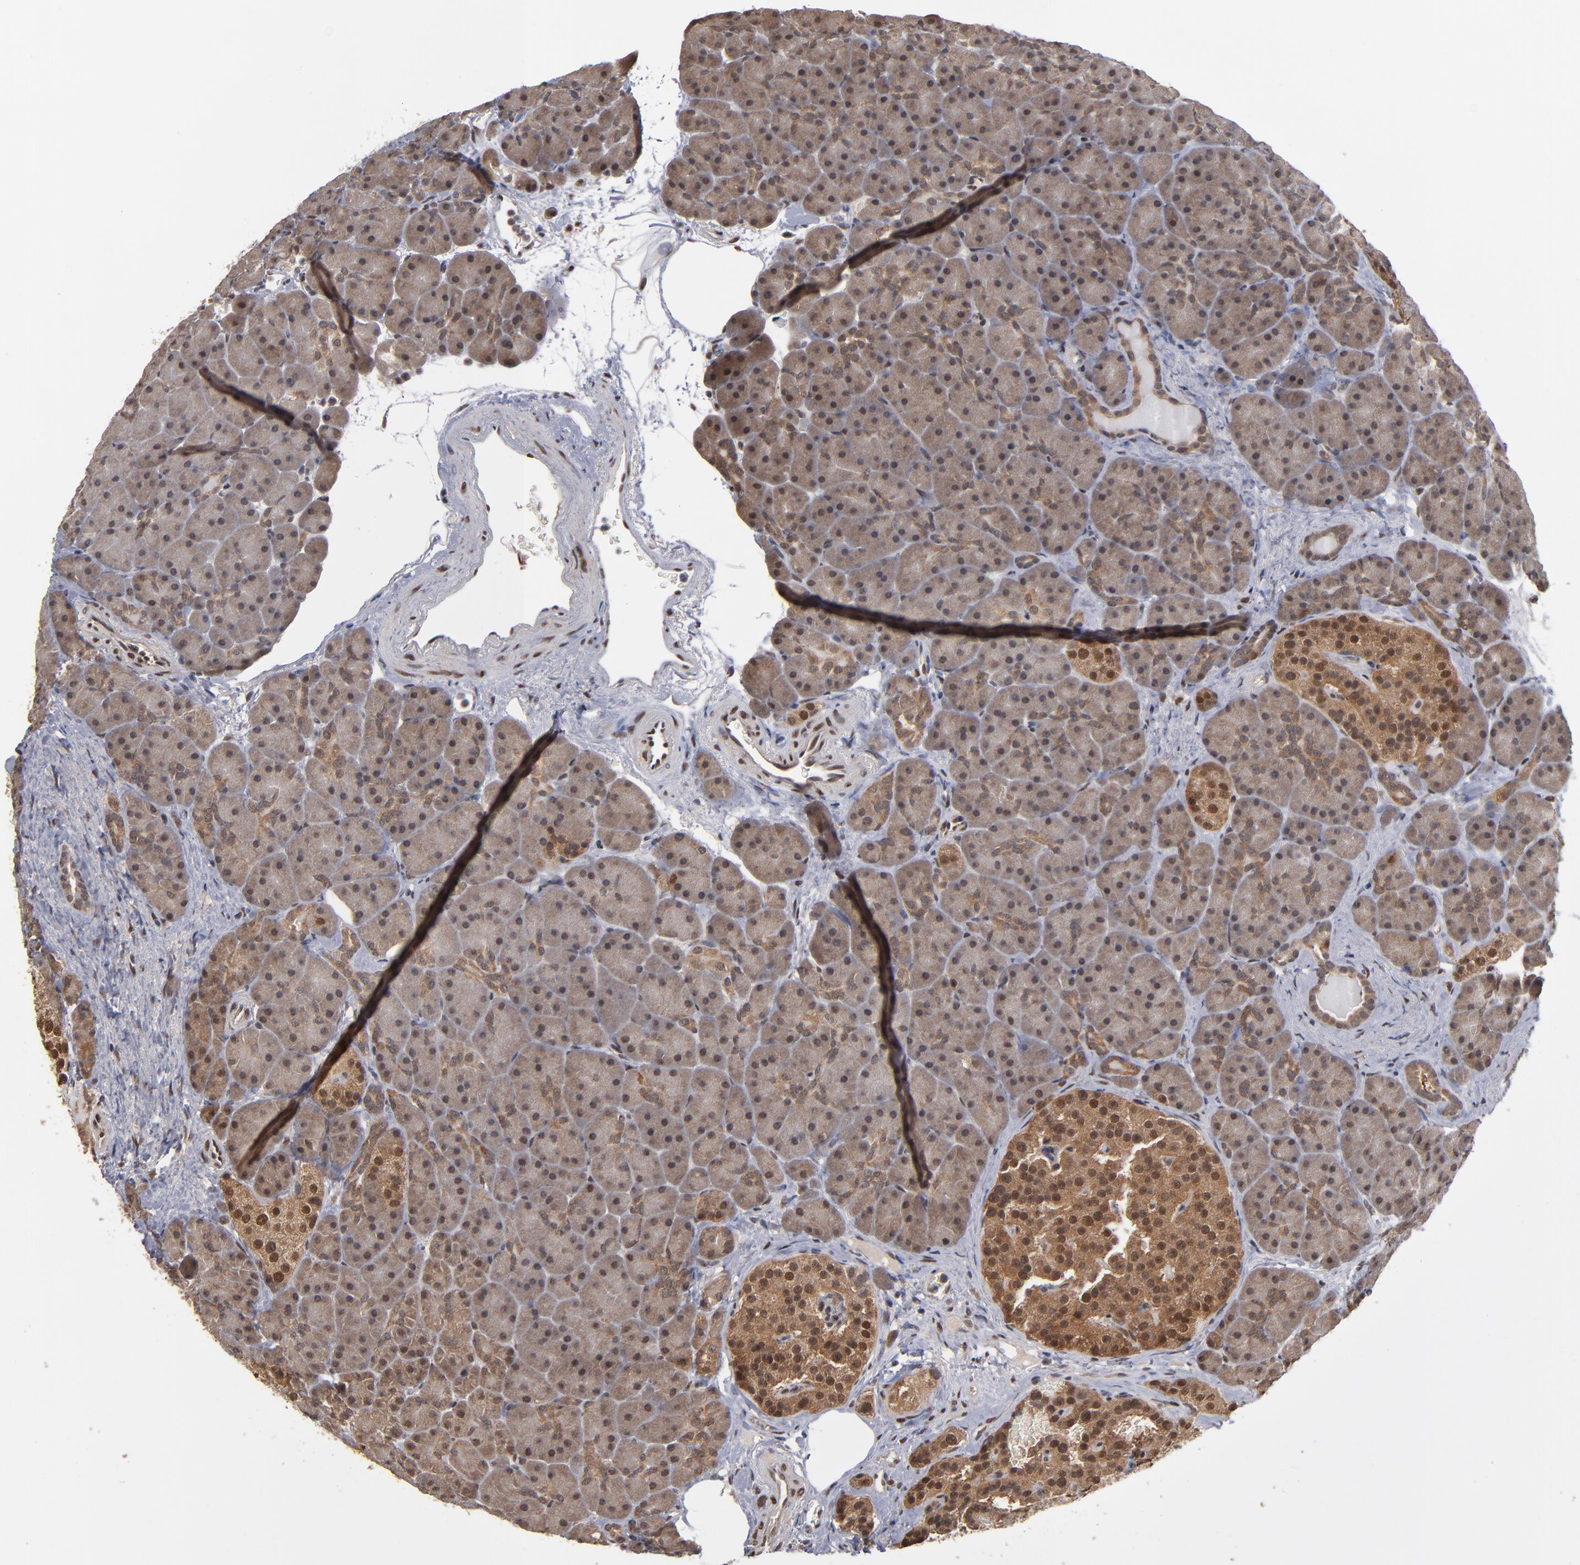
{"staining": {"intensity": "weak", "quantity": ">75%", "location": "cytoplasmic/membranous,nuclear"}, "tissue": "pancreas", "cell_type": "Exocrine glandular cells", "image_type": "normal", "snomed": [{"axis": "morphology", "description": "Normal tissue, NOS"}, {"axis": "topography", "description": "Pancreas"}], "caption": "High-power microscopy captured an immunohistochemistry (IHC) image of unremarkable pancreas, revealing weak cytoplasmic/membranous,nuclear staining in about >75% of exocrine glandular cells.", "gene": "HUWE1", "patient": {"sex": "male", "age": 66}}